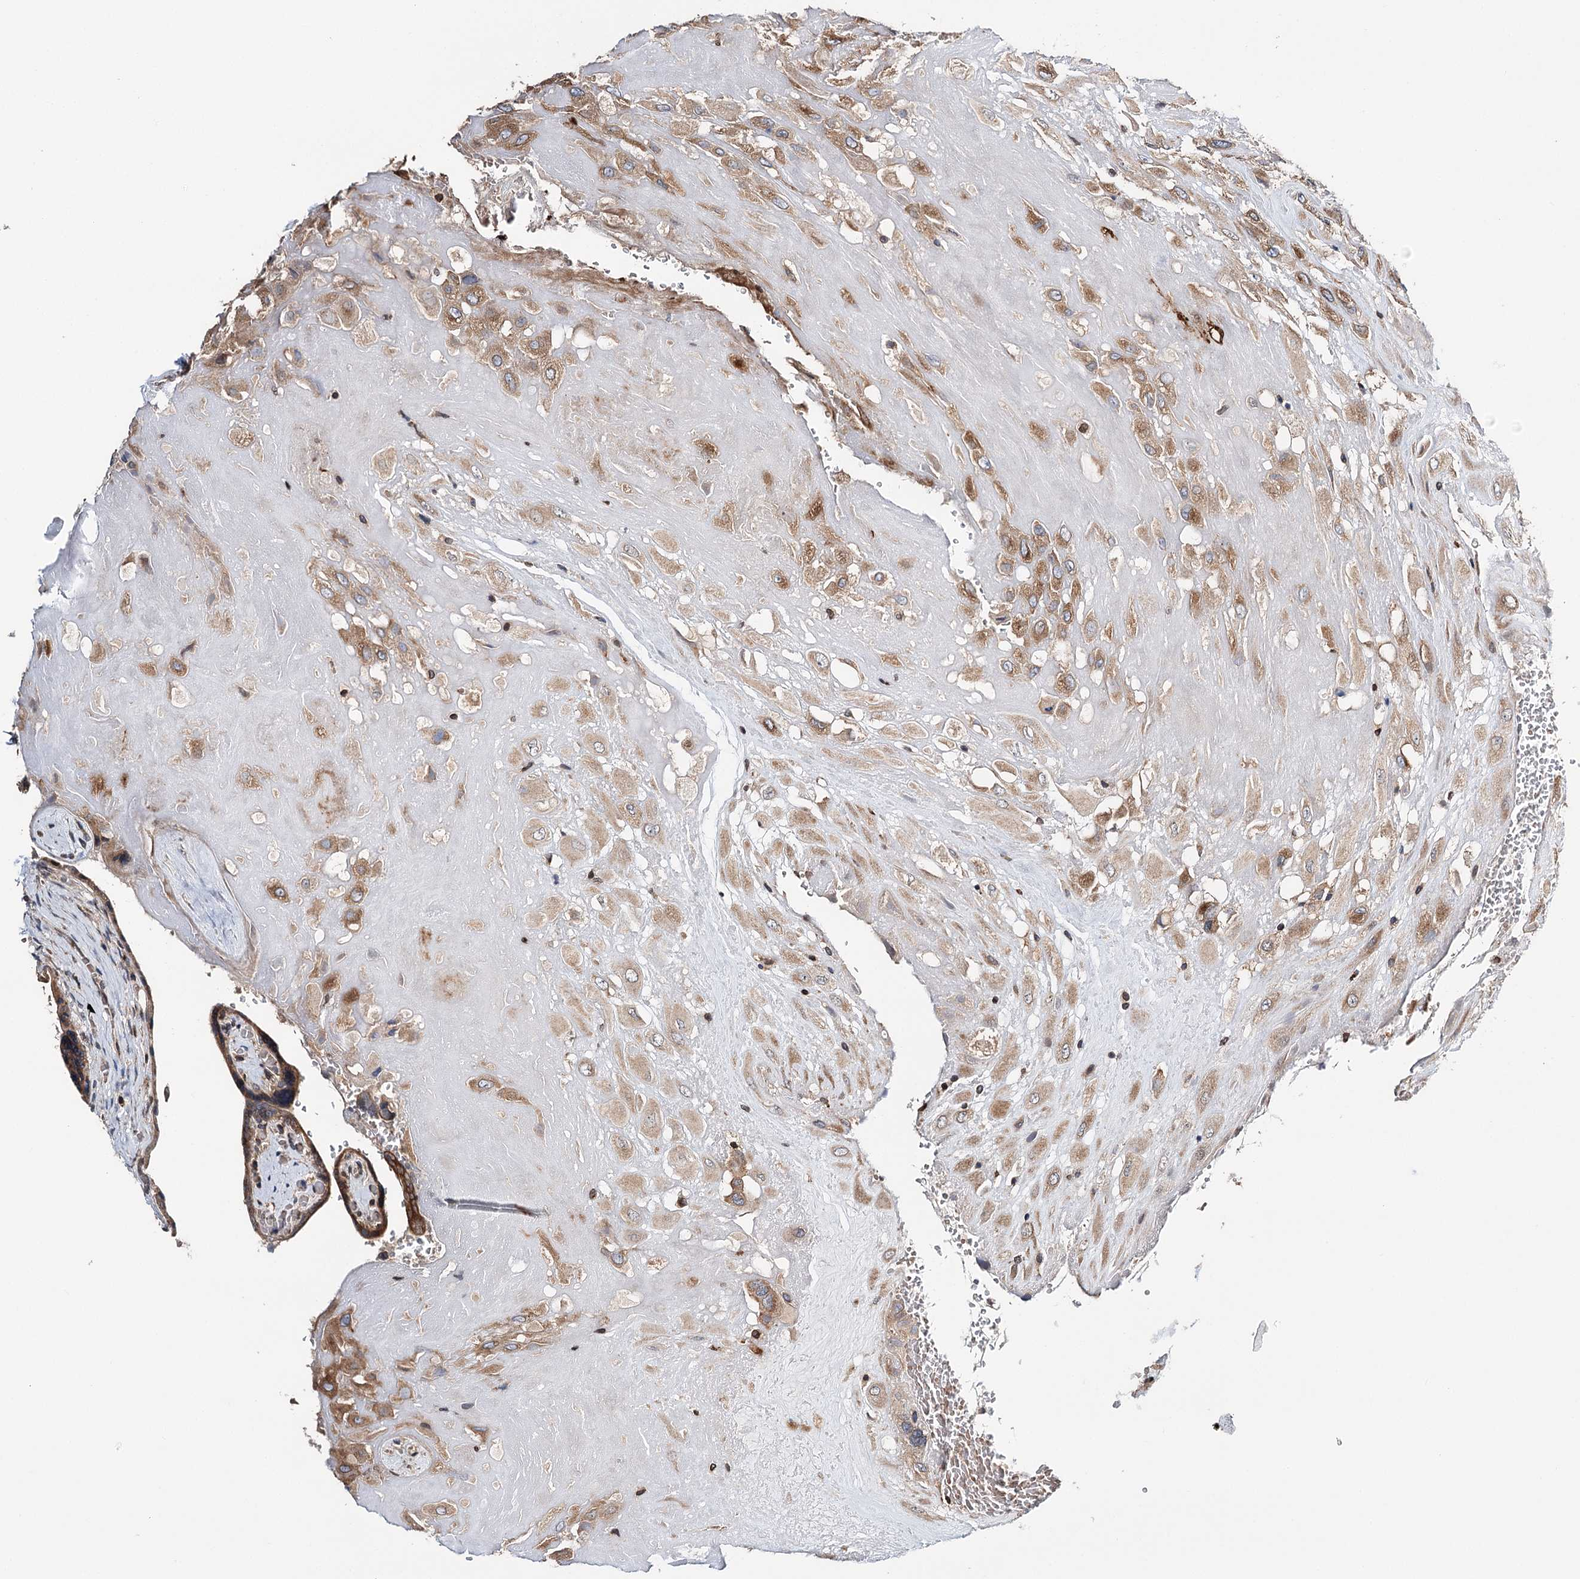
{"staining": {"intensity": "moderate", "quantity": ">75%", "location": "cytoplasmic/membranous"}, "tissue": "placenta", "cell_type": "Decidual cells", "image_type": "normal", "snomed": [{"axis": "morphology", "description": "Normal tissue, NOS"}, {"axis": "topography", "description": "Placenta"}], "caption": "Immunohistochemistry histopathology image of benign placenta stained for a protein (brown), which exhibits medium levels of moderate cytoplasmic/membranous expression in about >75% of decidual cells.", "gene": "CFAP46", "patient": {"sex": "female", "age": 37}}